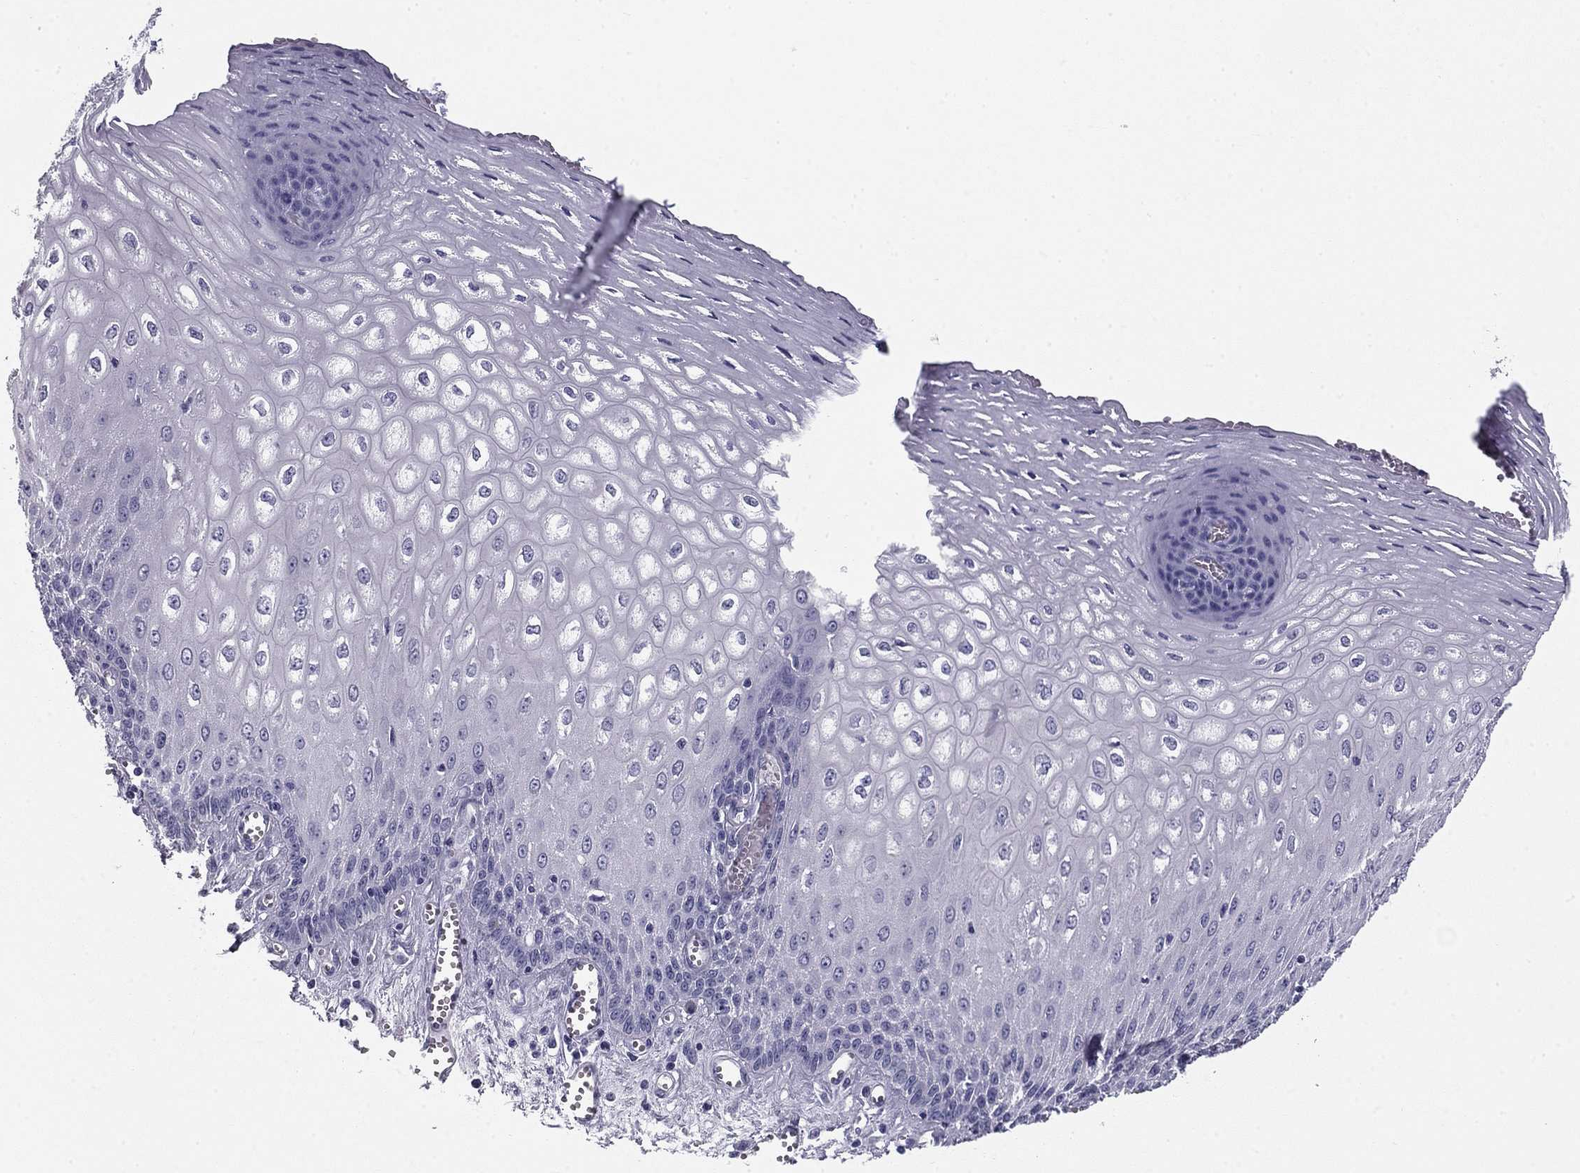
{"staining": {"intensity": "negative", "quantity": "none", "location": "none"}, "tissue": "esophagus", "cell_type": "Squamous epithelial cells", "image_type": "normal", "snomed": [{"axis": "morphology", "description": "Normal tissue, NOS"}, {"axis": "topography", "description": "Esophagus"}], "caption": "Human esophagus stained for a protein using immunohistochemistry (IHC) reveals no expression in squamous epithelial cells.", "gene": "FLNC", "patient": {"sex": "male", "age": 58}}